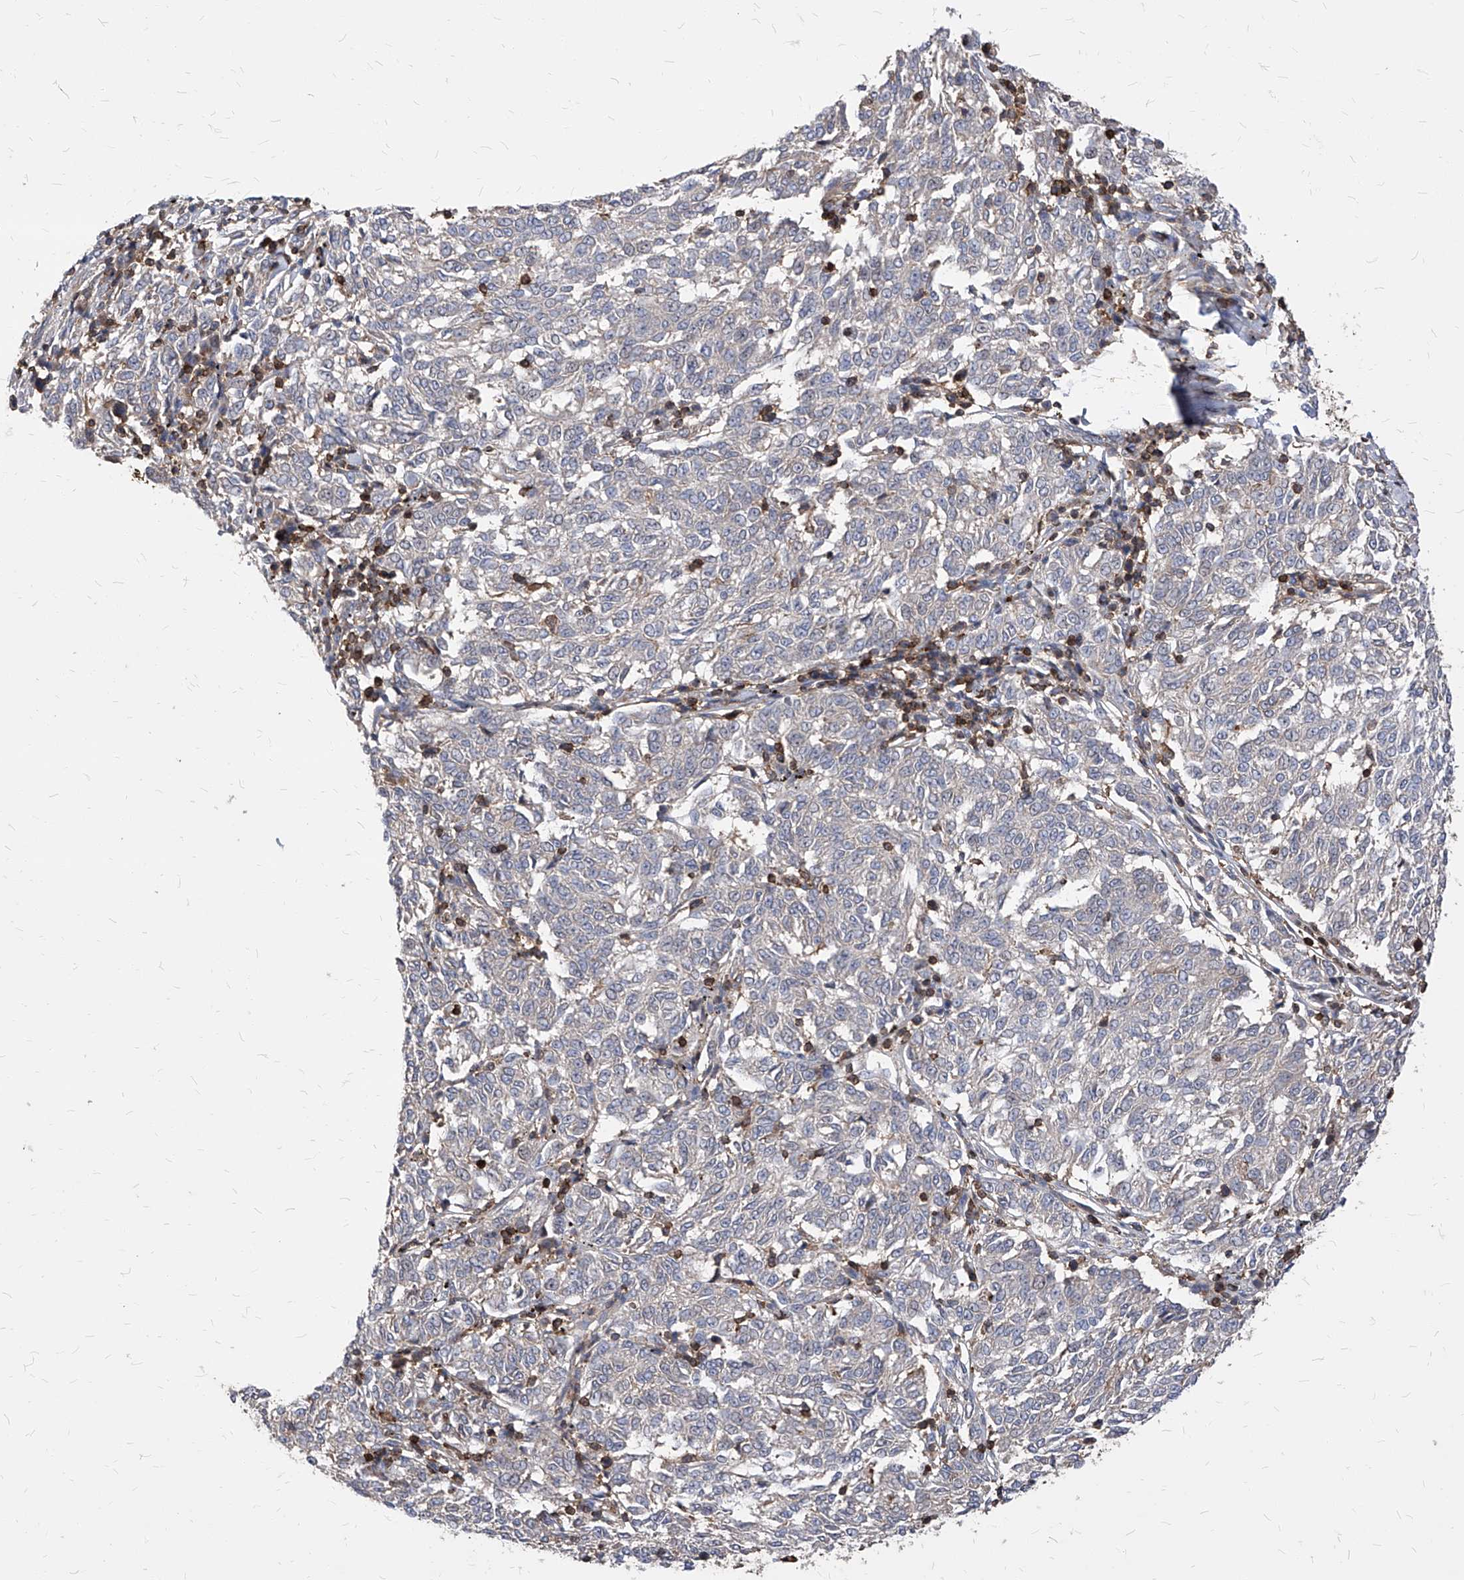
{"staining": {"intensity": "negative", "quantity": "none", "location": "none"}, "tissue": "melanoma", "cell_type": "Tumor cells", "image_type": "cancer", "snomed": [{"axis": "morphology", "description": "Malignant melanoma, NOS"}, {"axis": "topography", "description": "Skin"}], "caption": "The immunohistochemistry photomicrograph has no significant positivity in tumor cells of melanoma tissue.", "gene": "ABRACL", "patient": {"sex": "female", "age": 72}}